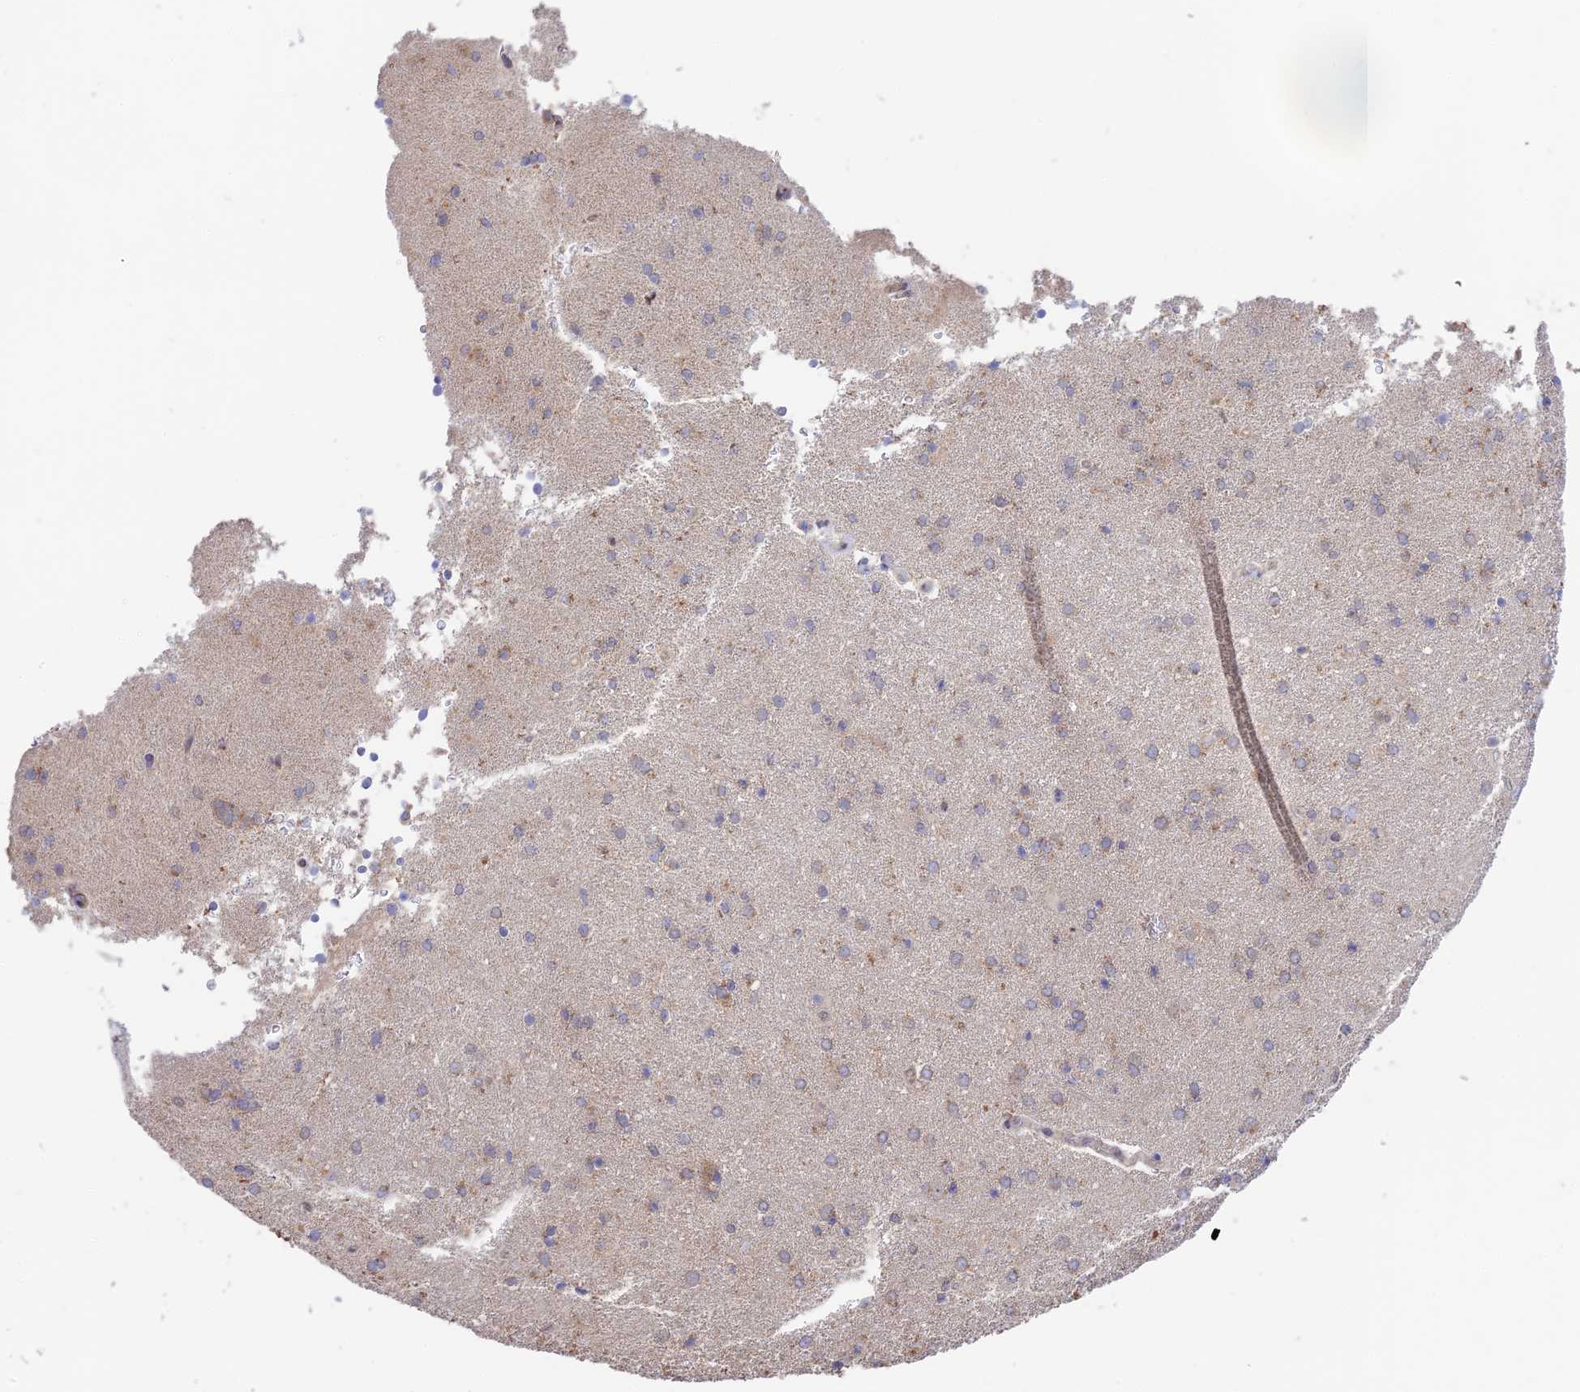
{"staining": {"intensity": "negative", "quantity": "none", "location": "none"}, "tissue": "cerebral cortex", "cell_type": "Endothelial cells", "image_type": "normal", "snomed": [{"axis": "morphology", "description": "Normal tissue, NOS"}, {"axis": "topography", "description": "Cerebral cortex"}], "caption": "Protein analysis of normal cerebral cortex exhibits no significant positivity in endothelial cells.", "gene": "CLCF1", "patient": {"sex": "male", "age": 62}}